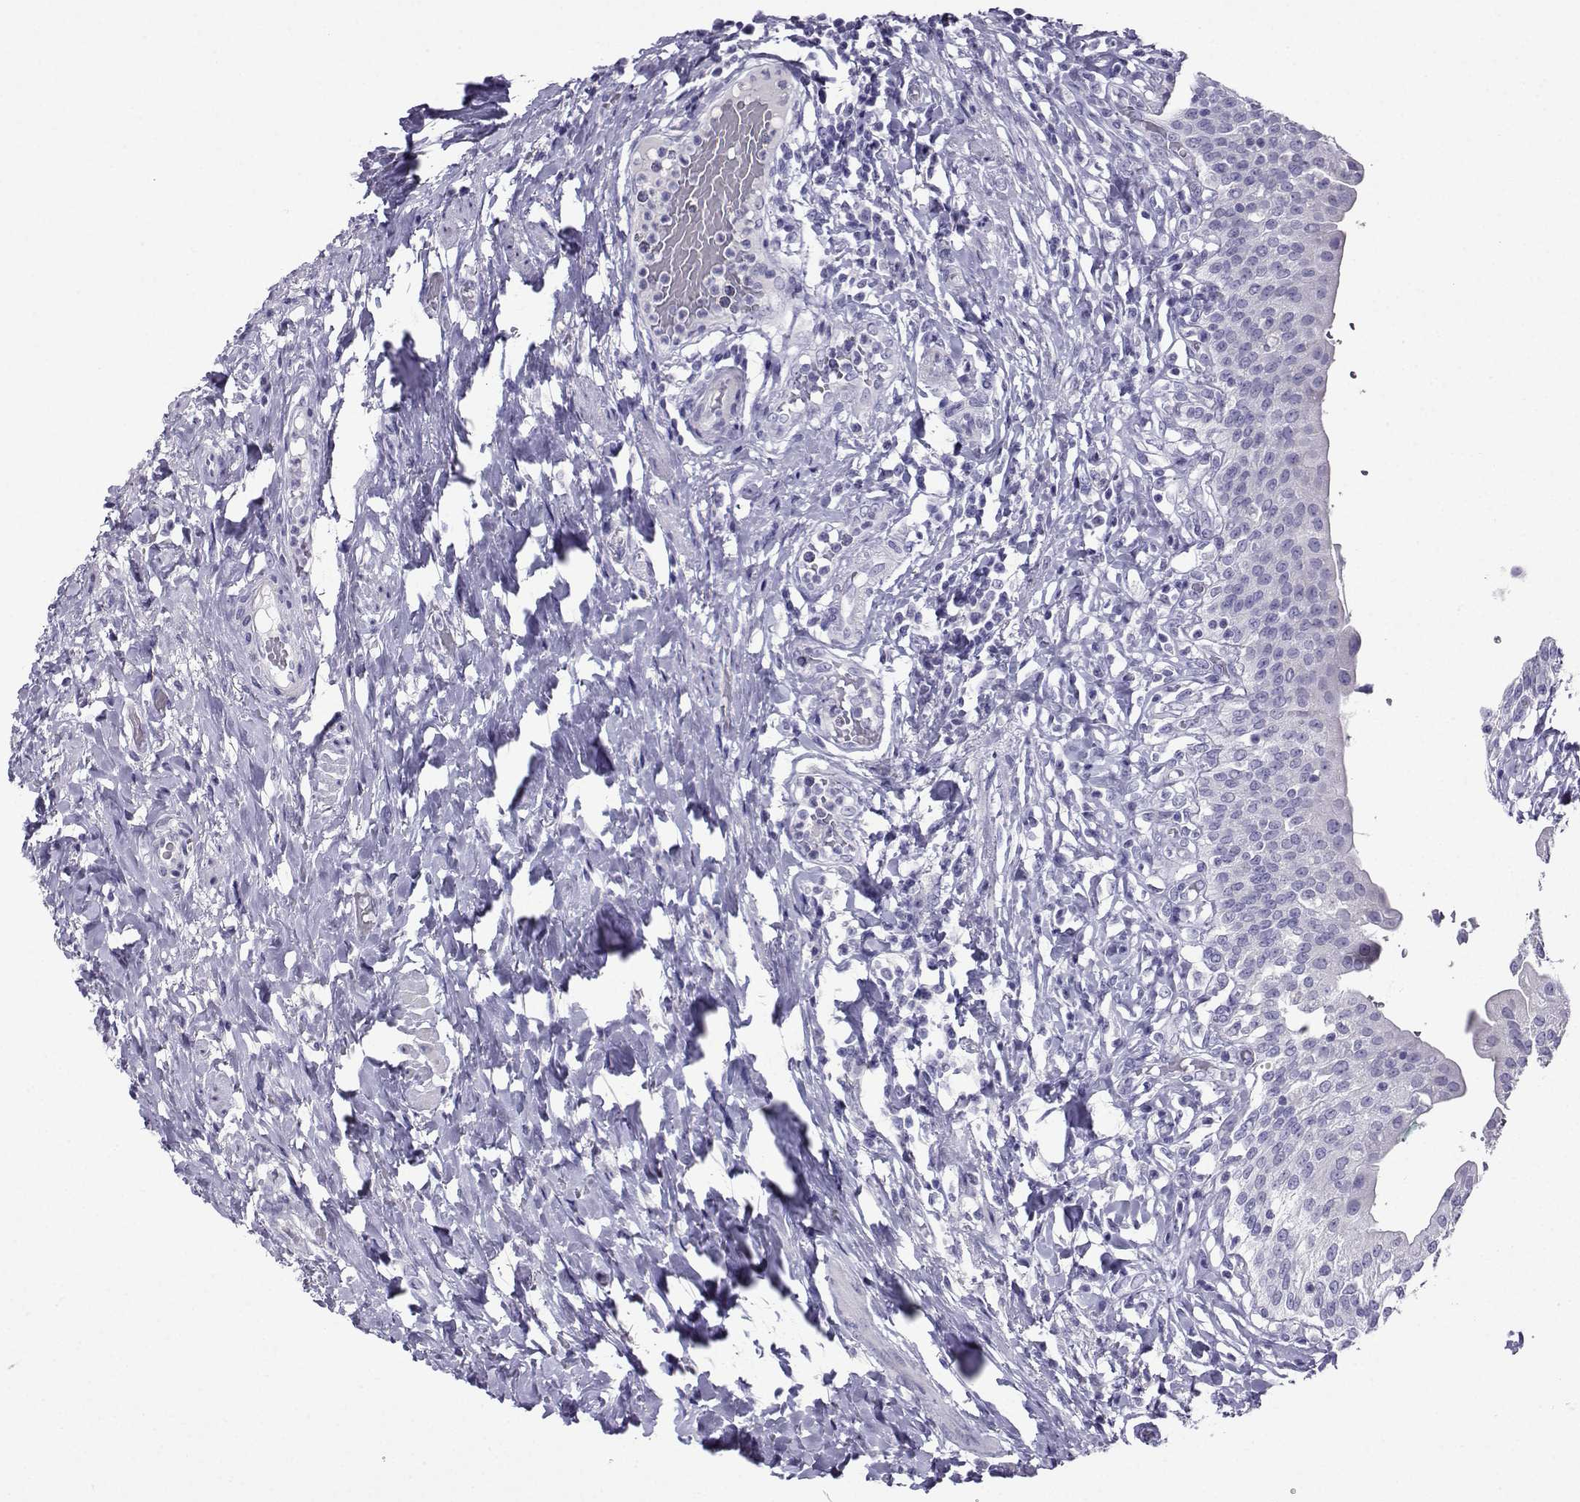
{"staining": {"intensity": "negative", "quantity": "none", "location": "none"}, "tissue": "urinary bladder", "cell_type": "Urothelial cells", "image_type": "normal", "snomed": [{"axis": "morphology", "description": "Normal tissue, NOS"}, {"axis": "morphology", "description": "Inflammation, NOS"}, {"axis": "topography", "description": "Urinary bladder"}], "caption": "DAB immunohistochemical staining of benign urinary bladder reveals no significant staining in urothelial cells. (DAB IHC with hematoxylin counter stain).", "gene": "FBXO24", "patient": {"sex": "male", "age": 64}}